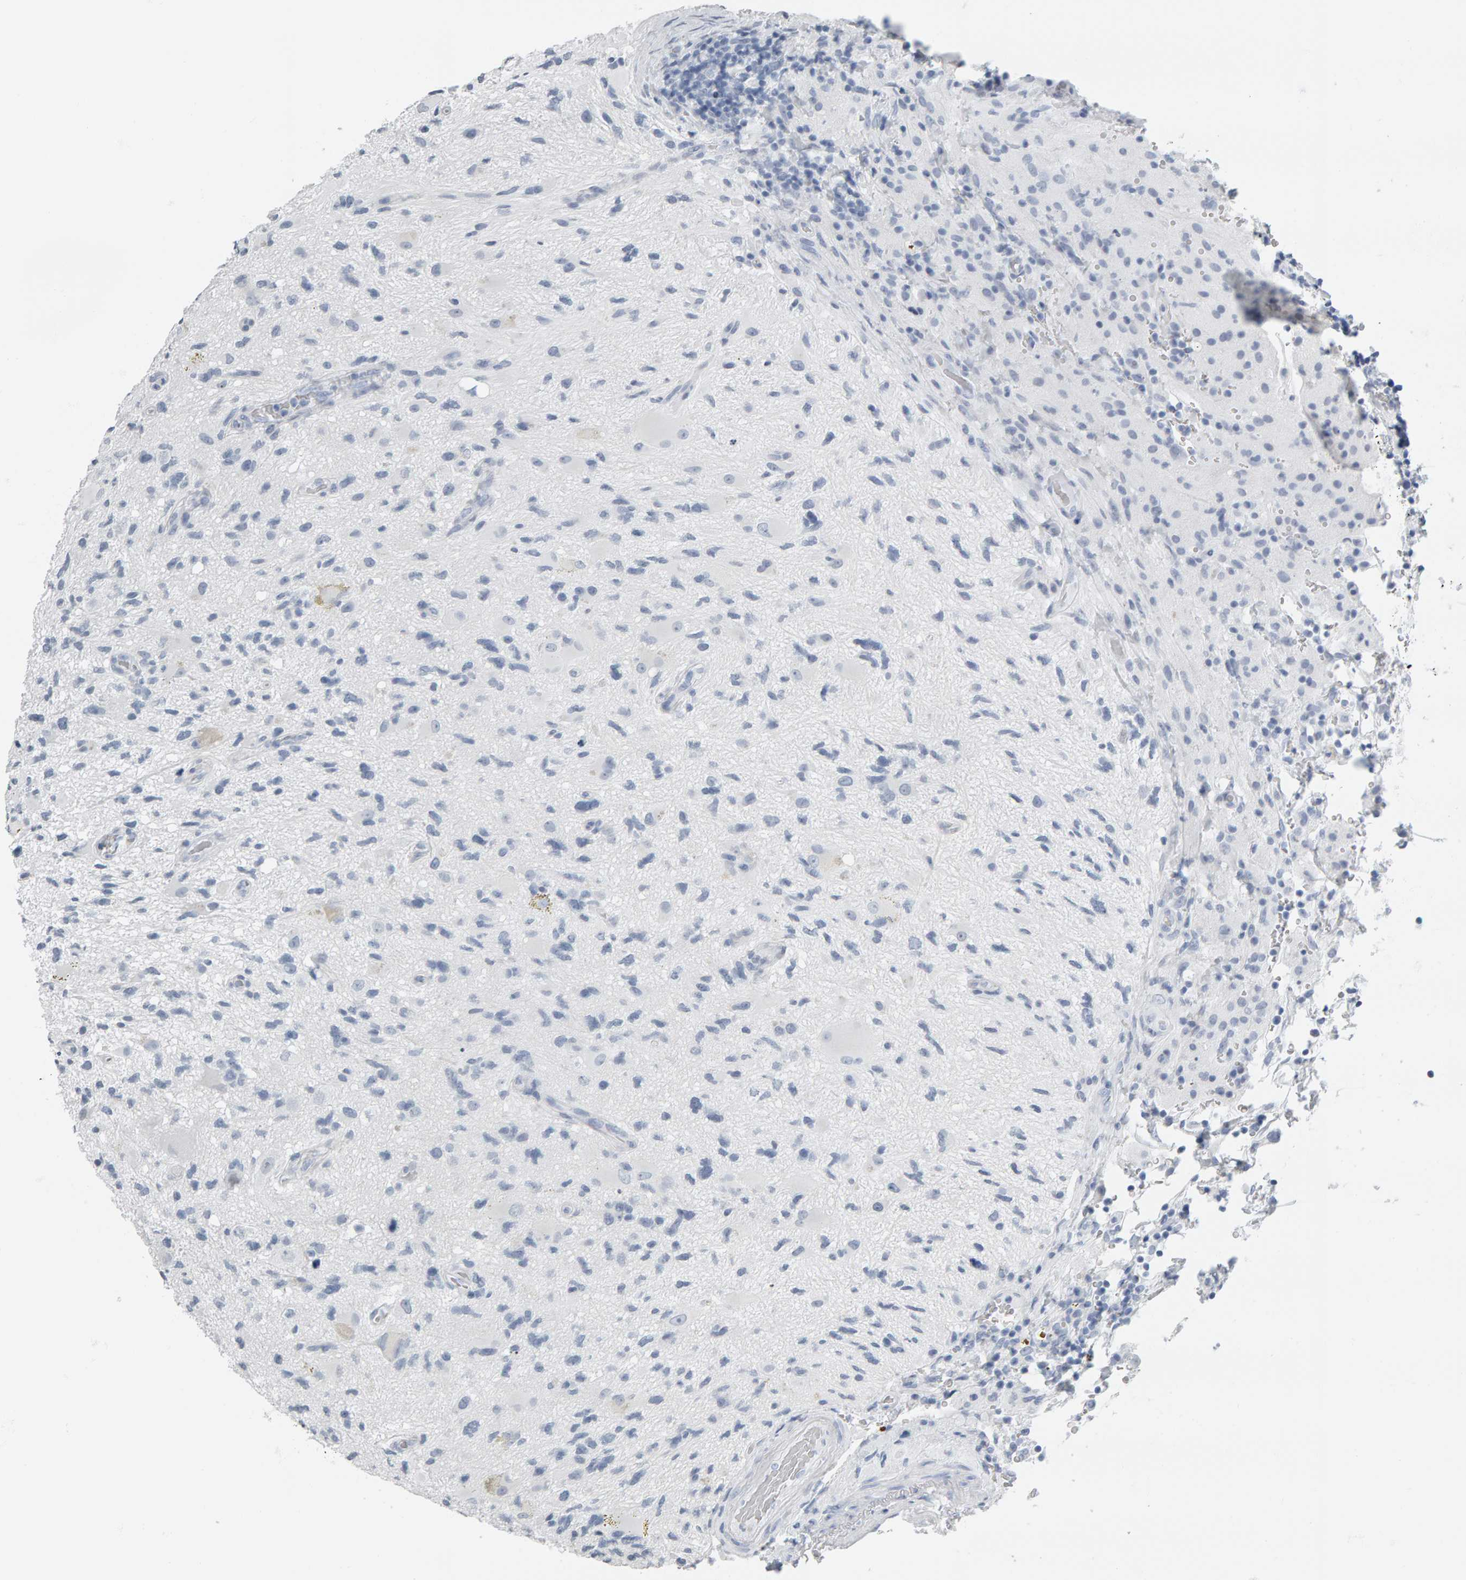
{"staining": {"intensity": "negative", "quantity": "none", "location": "none"}, "tissue": "glioma", "cell_type": "Tumor cells", "image_type": "cancer", "snomed": [{"axis": "morphology", "description": "Glioma, malignant, High grade"}, {"axis": "topography", "description": "Brain"}], "caption": "Immunohistochemical staining of glioma displays no significant staining in tumor cells.", "gene": "SPACA3", "patient": {"sex": "male", "age": 33}}